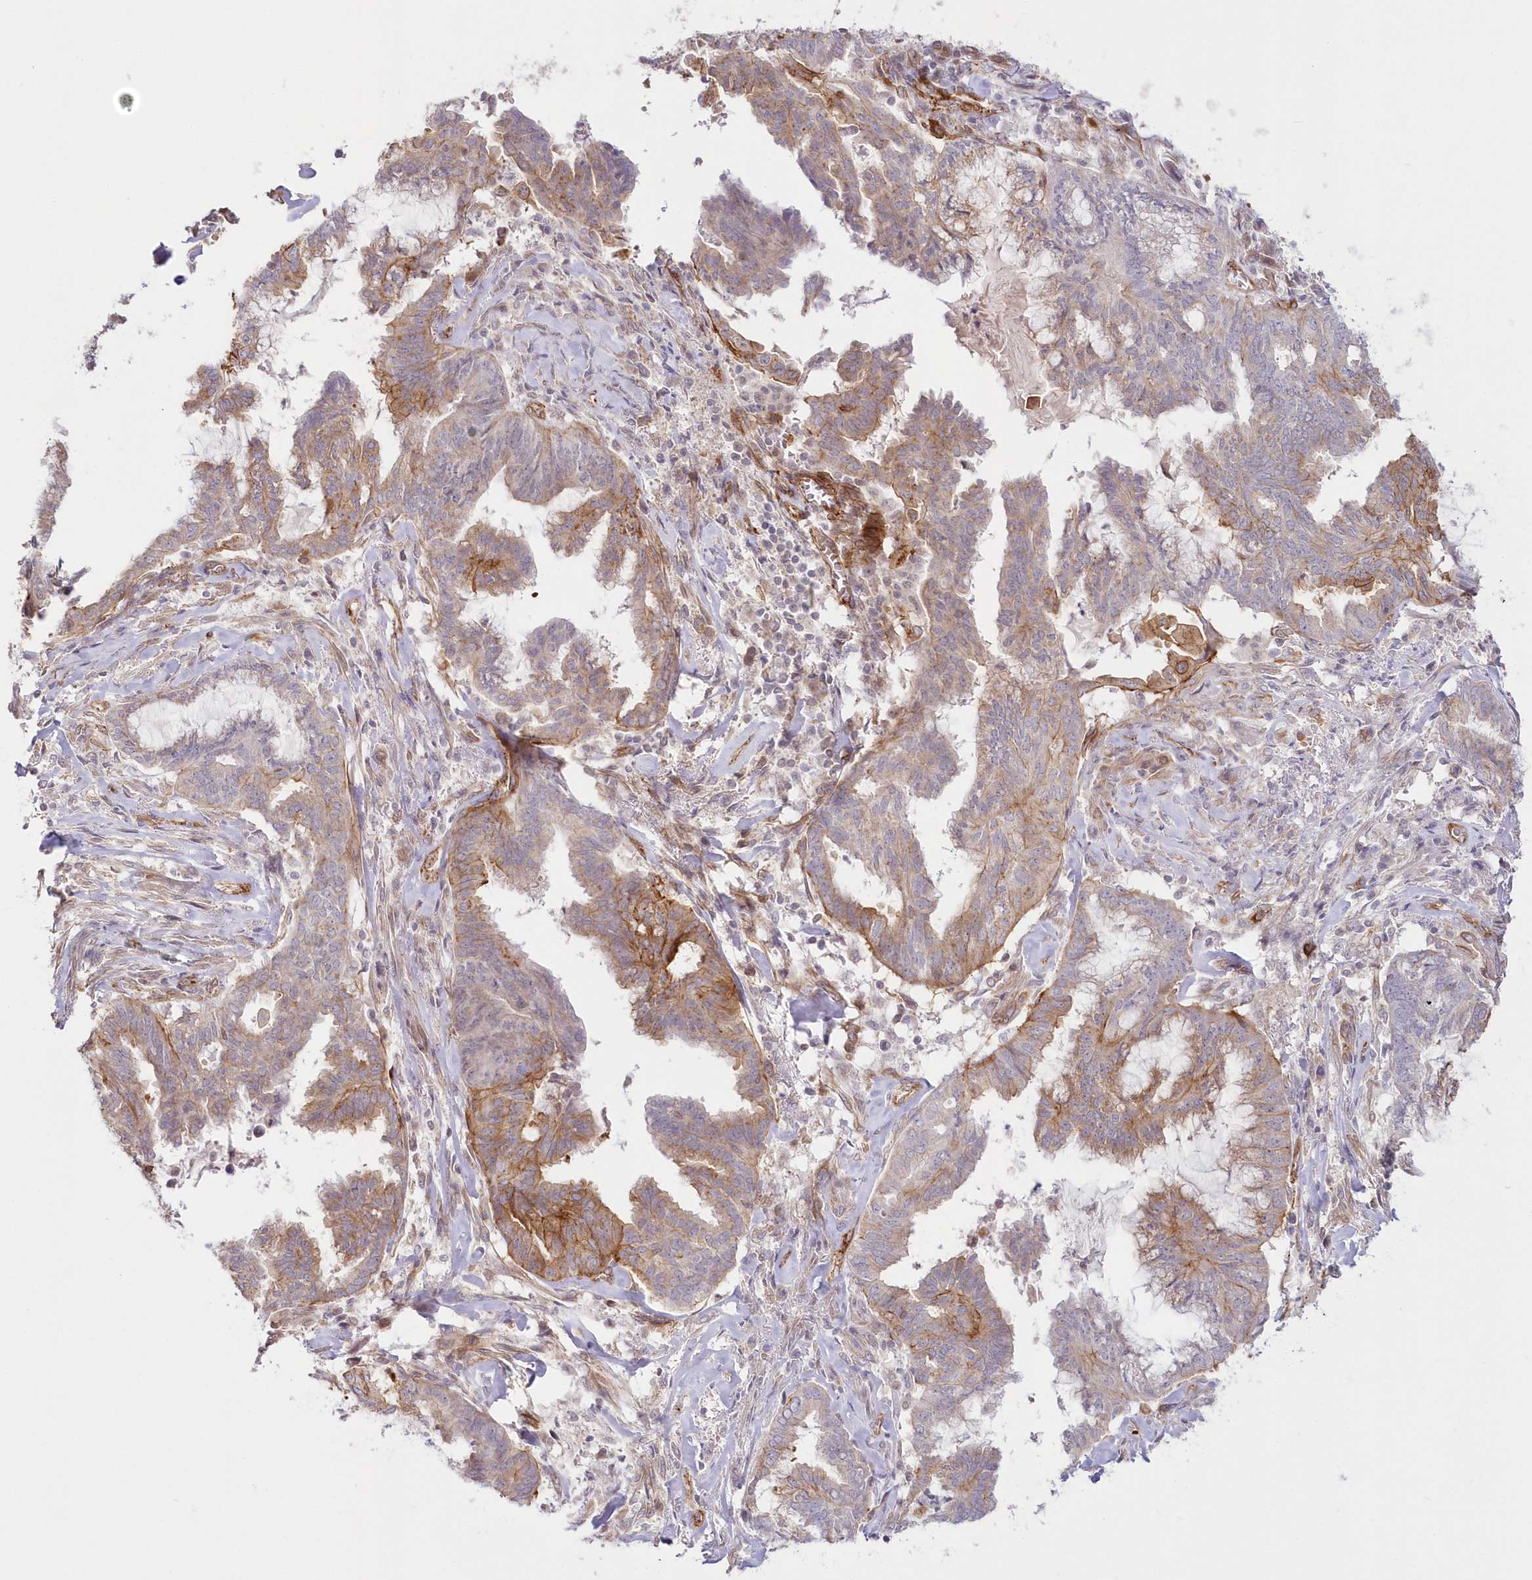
{"staining": {"intensity": "moderate", "quantity": "25%-75%", "location": "cytoplasmic/membranous"}, "tissue": "endometrial cancer", "cell_type": "Tumor cells", "image_type": "cancer", "snomed": [{"axis": "morphology", "description": "Adenocarcinoma, NOS"}, {"axis": "topography", "description": "Endometrium"}], "caption": "Immunohistochemistry (IHC) image of neoplastic tissue: human adenocarcinoma (endometrial) stained using IHC displays medium levels of moderate protein expression localized specifically in the cytoplasmic/membranous of tumor cells, appearing as a cytoplasmic/membranous brown color.", "gene": "AFAP1L2", "patient": {"sex": "female", "age": 86}}